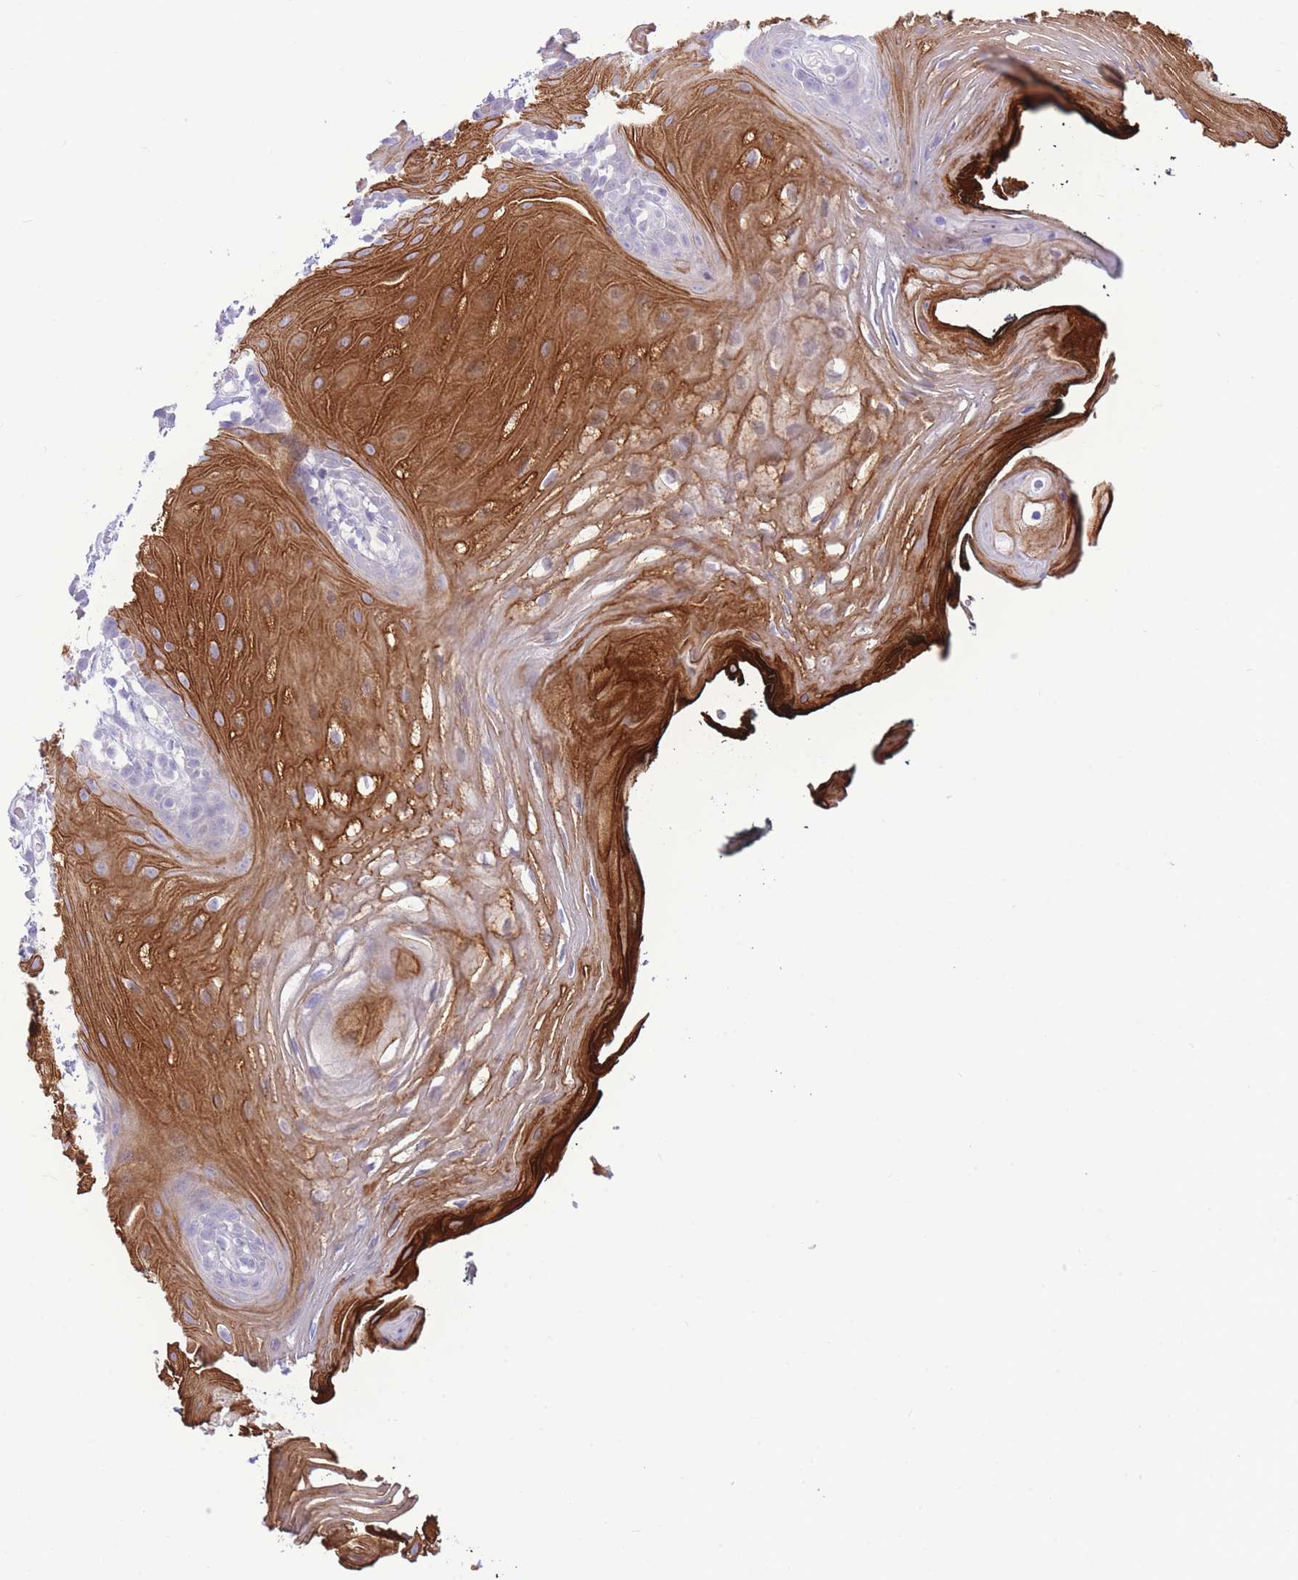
{"staining": {"intensity": "strong", "quantity": "25%-75%", "location": "cytoplasmic/membranous"}, "tissue": "oral mucosa", "cell_type": "Squamous epithelial cells", "image_type": "normal", "snomed": [{"axis": "morphology", "description": "Normal tissue, NOS"}, {"axis": "topography", "description": "Oral tissue"}, {"axis": "topography", "description": "Tounge, NOS"}], "caption": "A high-resolution photomicrograph shows IHC staining of benign oral mucosa, which shows strong cytoplasmic/membranous expression in about 25%-75% of squamous epithelial cells.", "gene": "VWA8", "patient": {"sex": "female", "age": 81}}